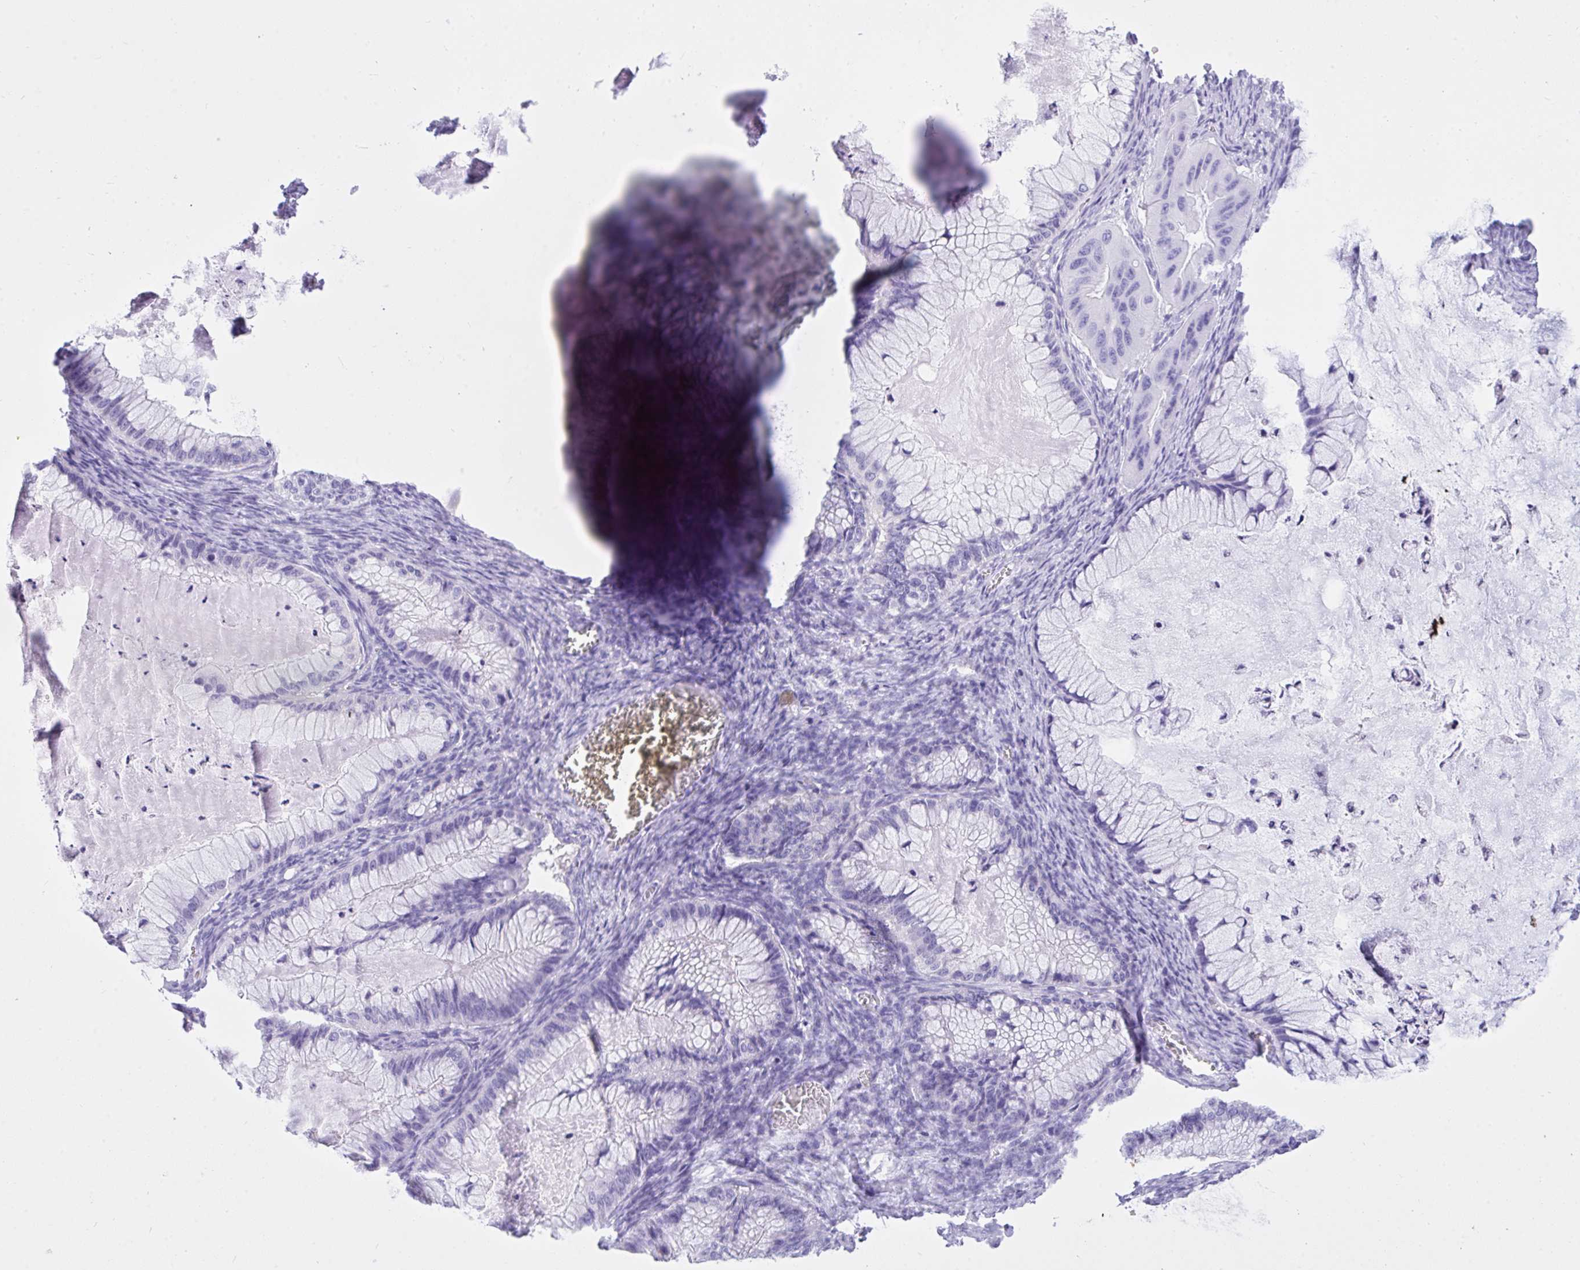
{"staining": {"intensity": "negative", "quantity": "none", "location": "none"}, "tissue": "ovarian cancer", "cell_type": "Tumor cells", "image_type": "cancer", "snomed": [{"axis": "morphology", "description": "Cystadenocarcinoma, mucinous, NOS"}, {"axis": "topography", "description": "Ovary"}], "caption": "Photomicrograph shows no protein expression in tumor cells of ovarian cancer tissue.", "gene": "TLN2", "patient": {"sex": "female", "age": 72}}